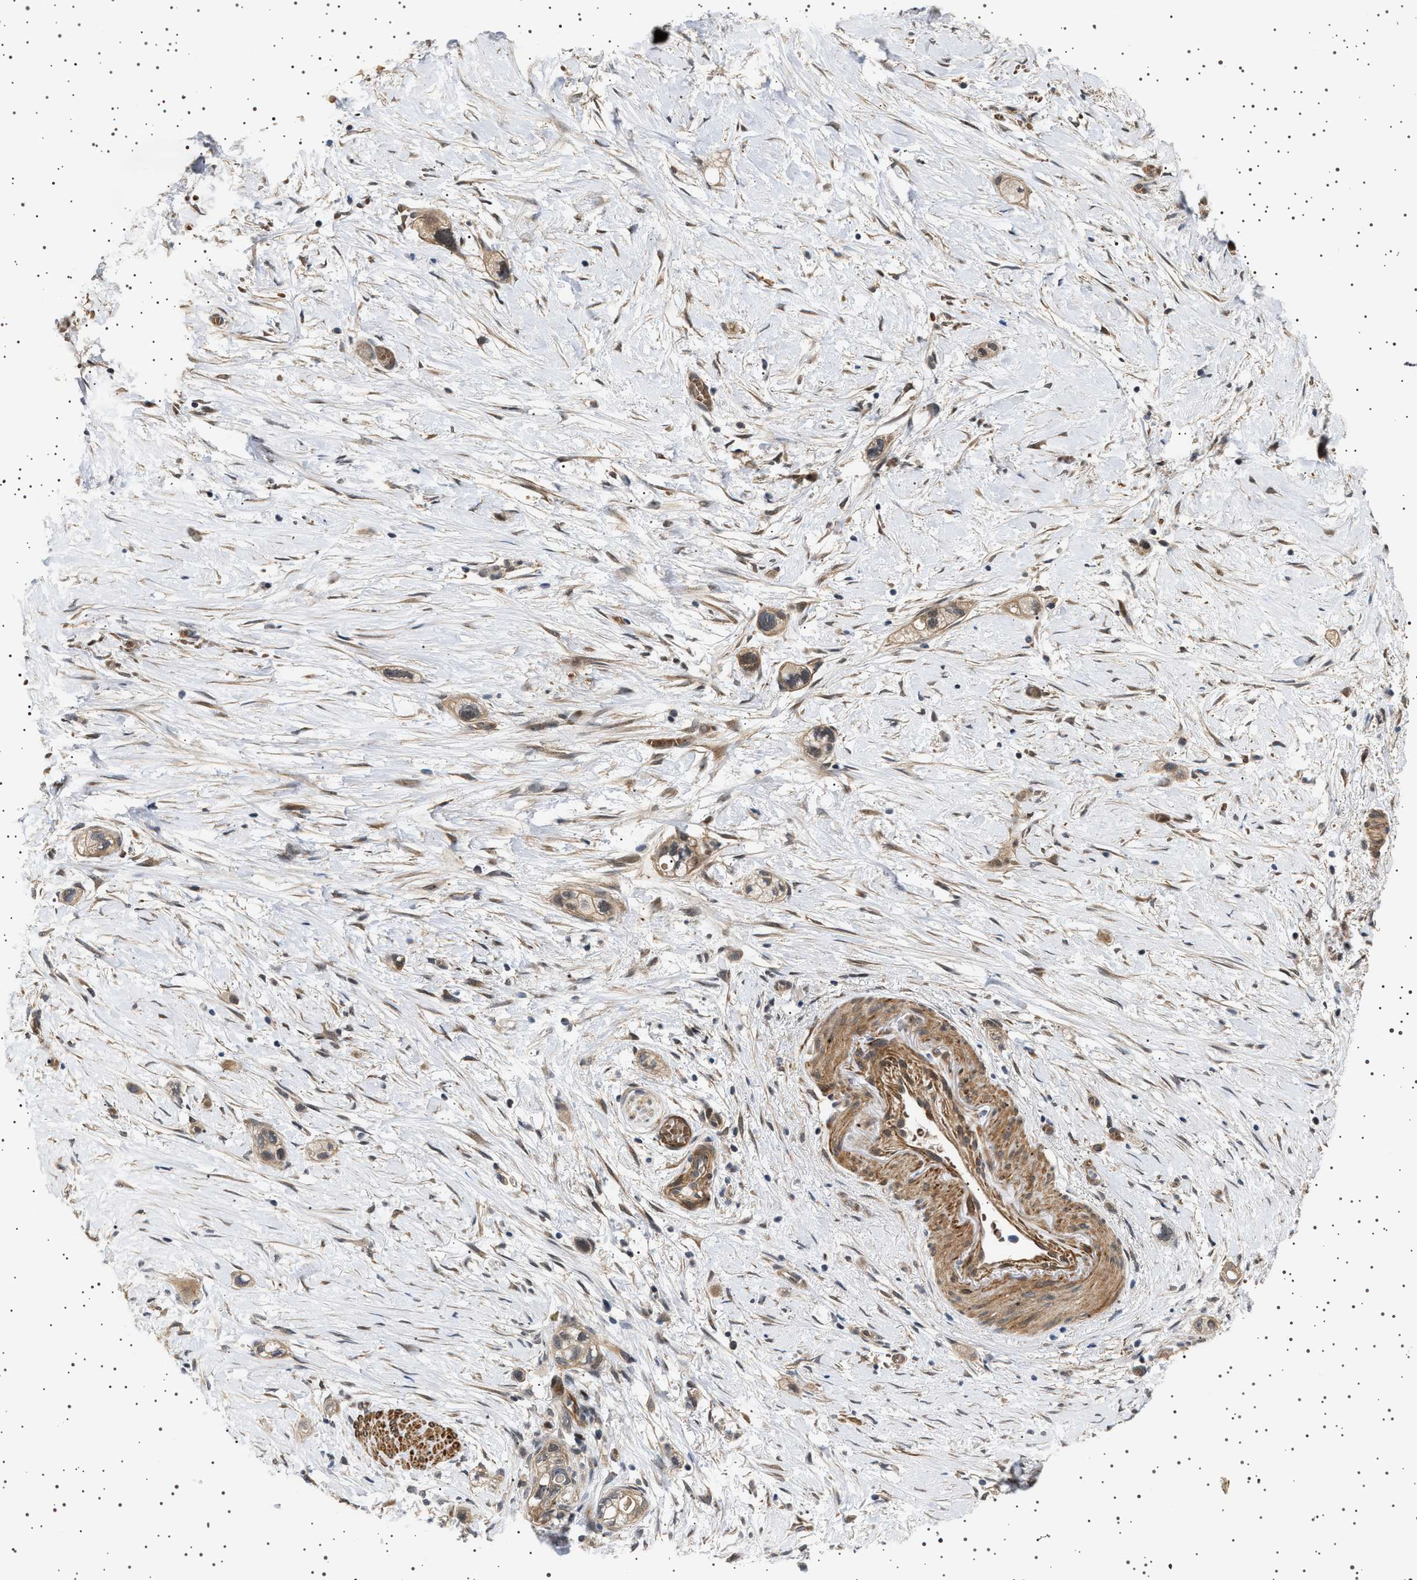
{"staining": {"intensity": "weak", "quantity": ">75%", "location": "cytoplasmic/membranous"}, "tissue": "stomach cancer", "cell_type": "Tumor cells", "image_type": "cancer", "snomed": [{"axis": "morphology", "description": "Adenocarcinoma, NOS"}, {"axis": "topography", "description": "Stomach"}, {"axis": "topography", "description": "Stomach, lower"}], "caption": "Immunohistochemical staining of human adenocarcinoma (stomach) exhibits weak cytoplasmic/membranous protein positivity in about >75% of tumor cells.", "gene": "BAG3", "patient": {"sex": "female", "age": 48}}